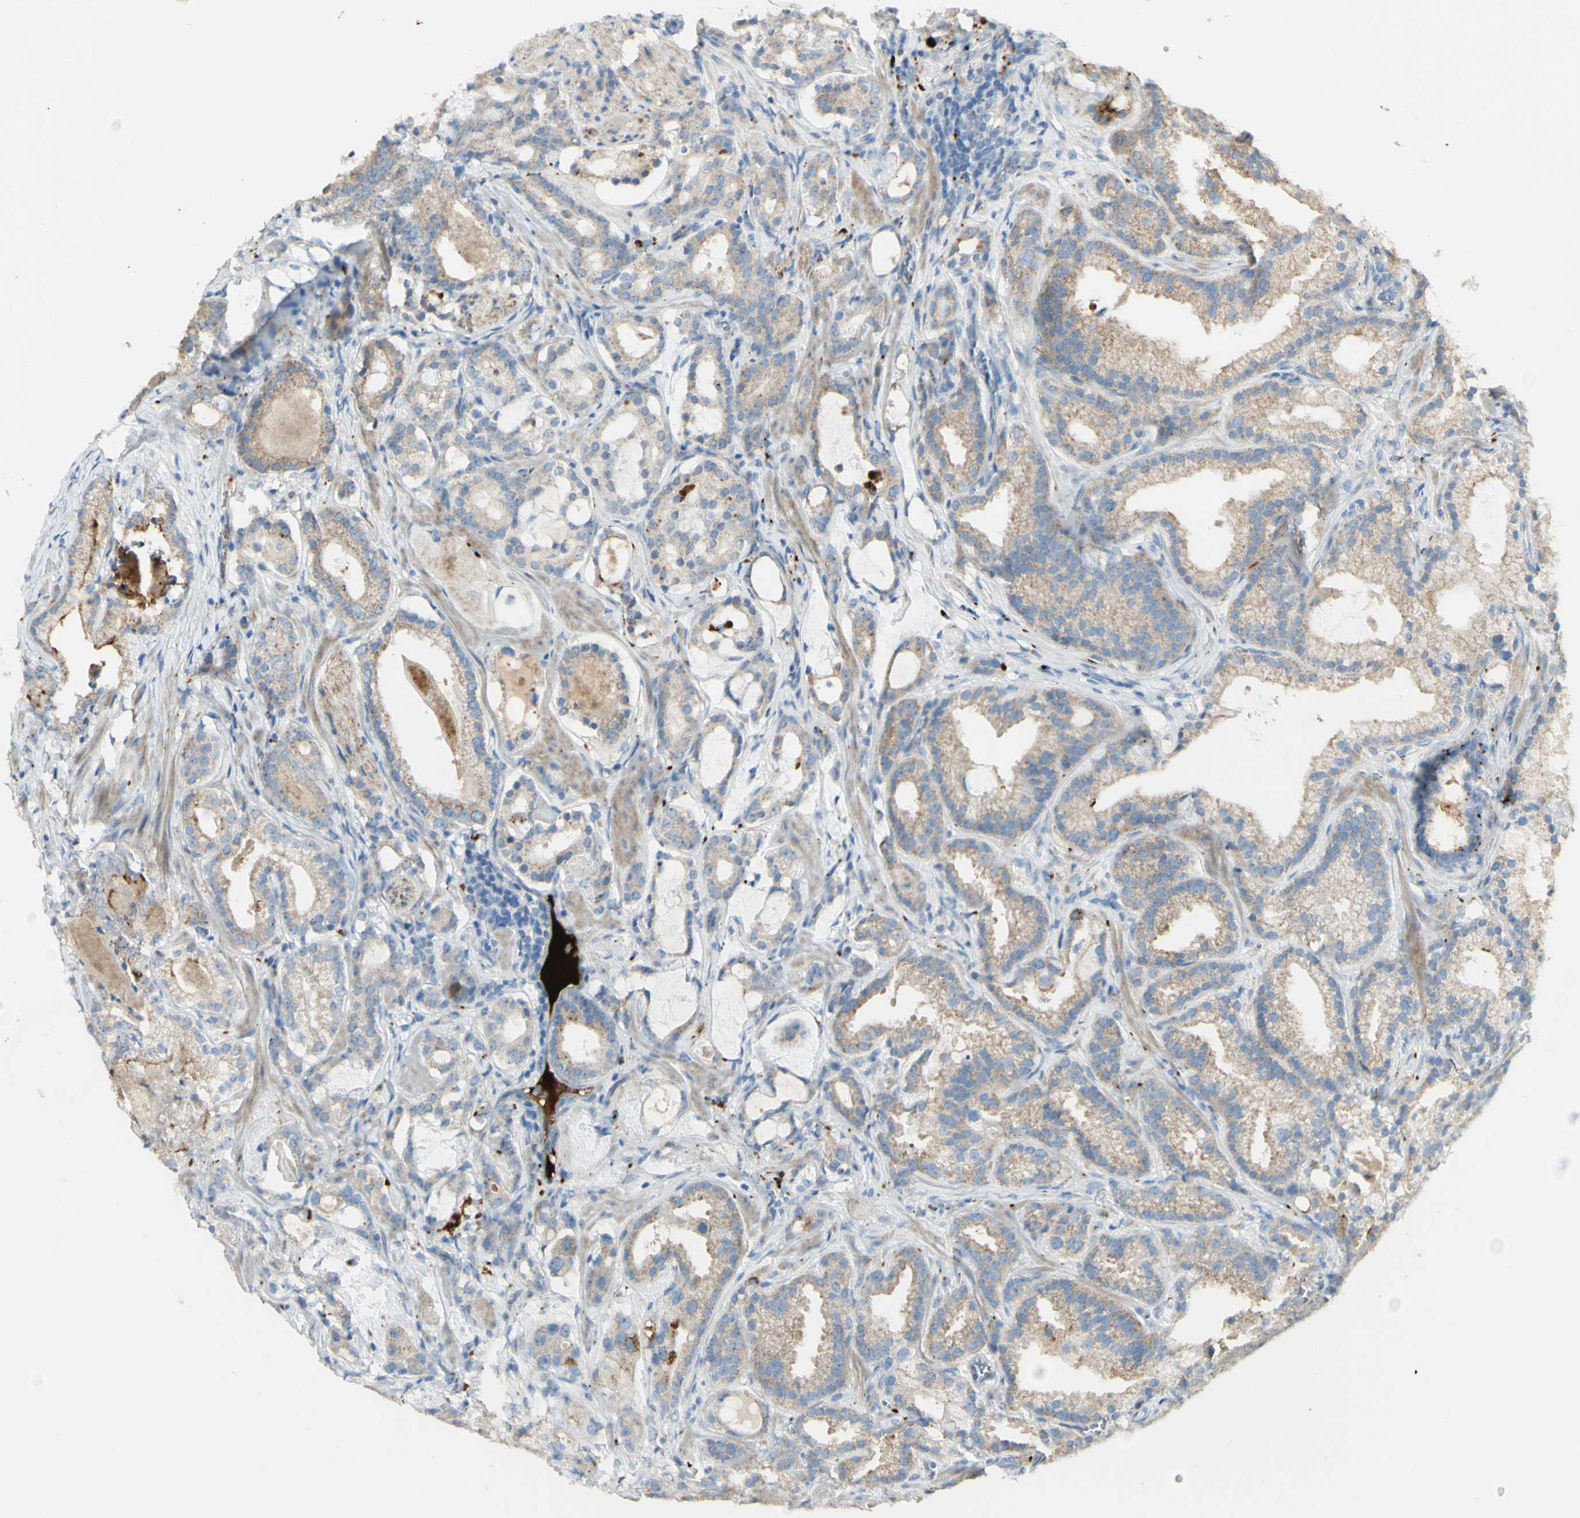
{"staining": {"intensity": "weak", "quantity": ">75%", "location": "cytoplasmic/membranous"}, "tissue": "prostate cancer", "cell_type": "Tumor cells", "image_type": "cancer", "snomed": [{"axis": "morphology", "description": "Adenocarcinoma, Low grade"}, {"axis": "topography", "description": "Prostate"}], "caption": "Approximately >75% of tumor cells in human prostate cancer display weak cytoplasmic/membranous protein expression as visualized by brown immunohistochemical staining.", "gene": "GAN", "patient": {"sex": "male", "age": 59}}